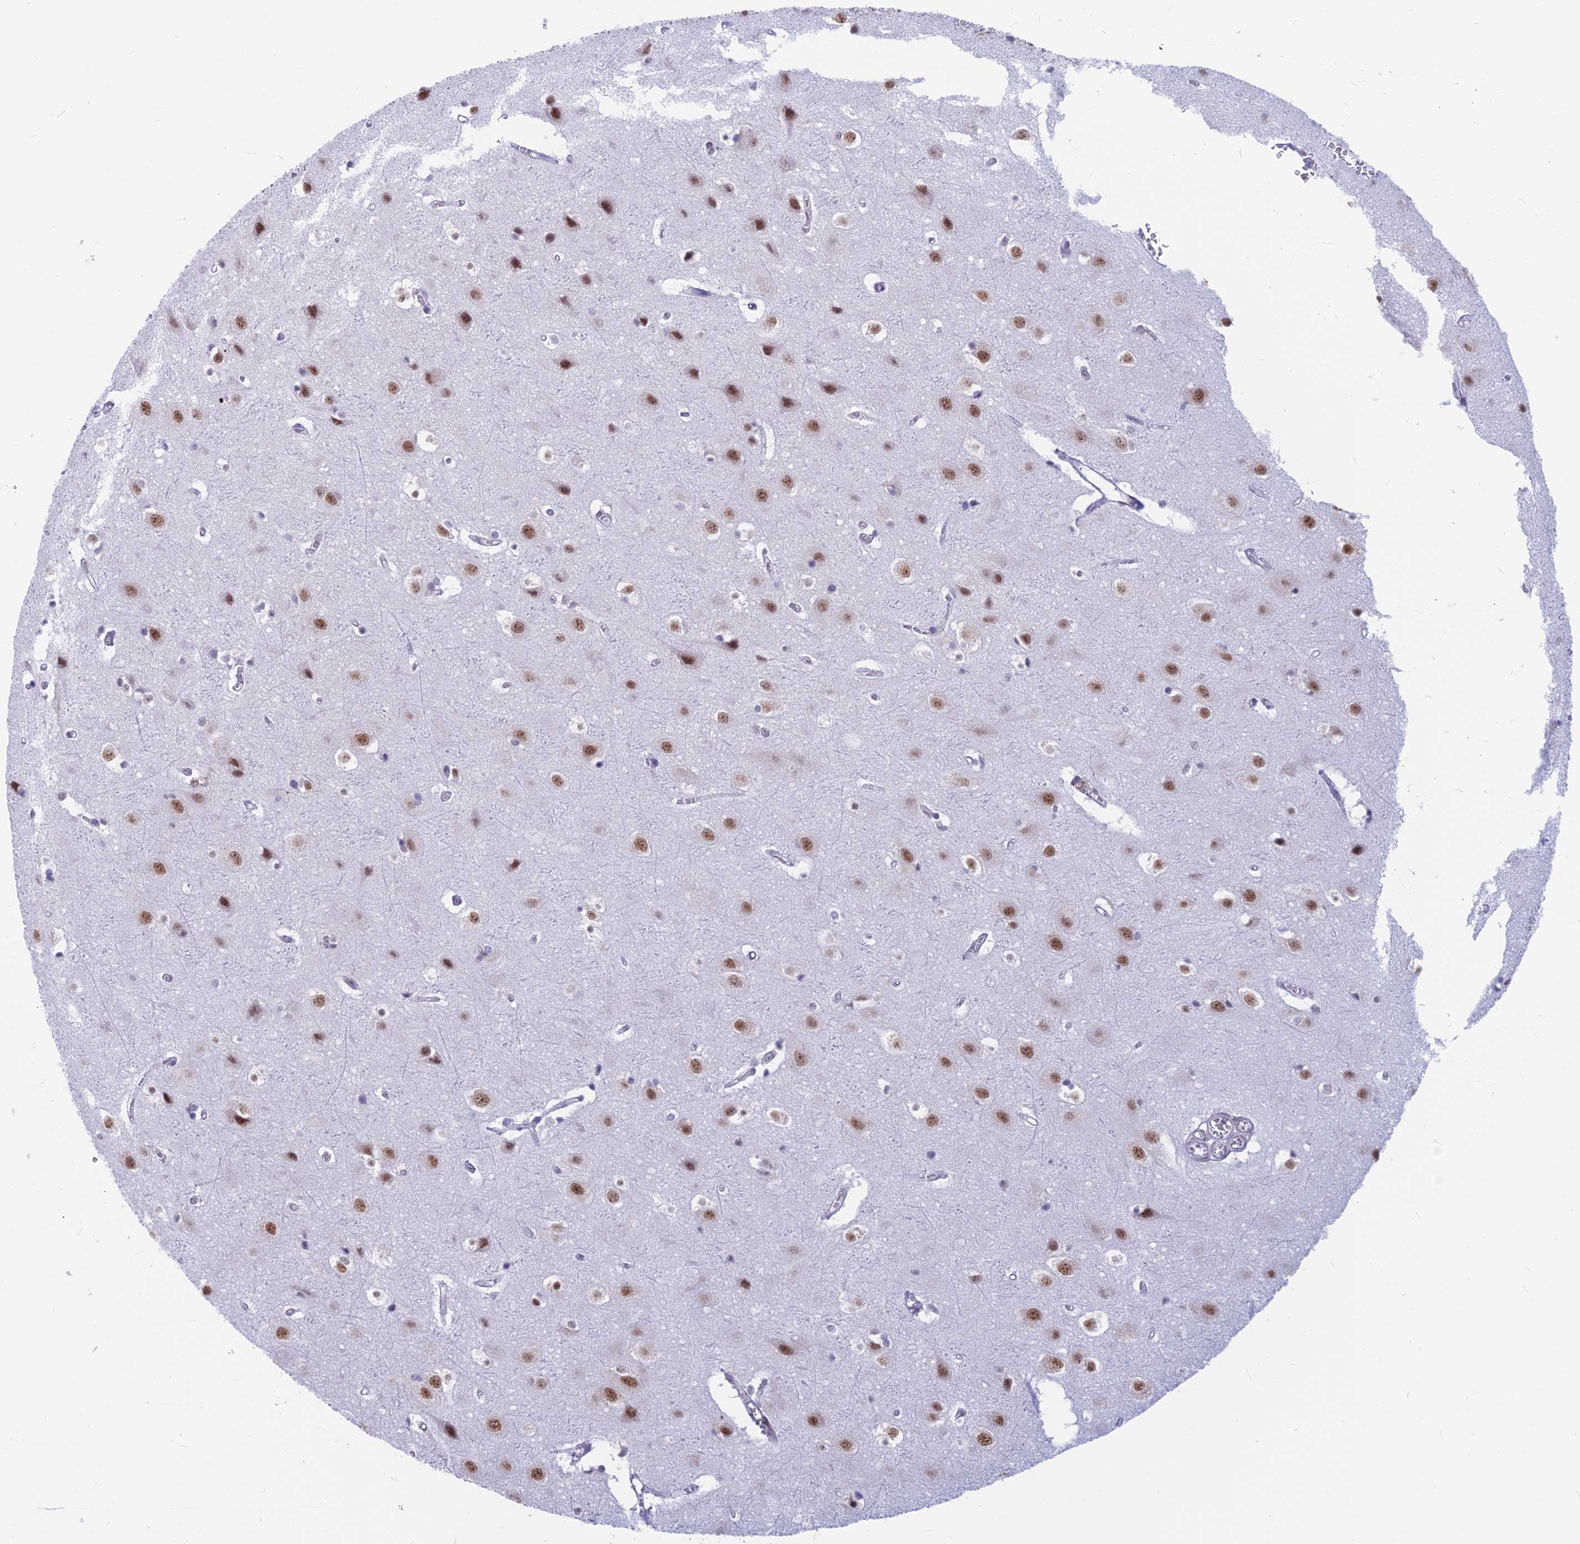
{"staining": {"intensity": "negative", "quantity": "none", "location": "none"}, "tissue": "cerebral cortex", "cell_type": "Endothelial cells", "image_type": "normal", "snomed": [{"axis": "morphology", "description": "Normal tissue, NOS"}, {"axis": "topography", "description": "Cerebral cortex"}], "caption": "Immunohistochemistry micrograph of benign cerebral cortex: human cerebral cortex stained with DAB (3,3'-diaminobenzidine) shows no significant protein staining in endothelial cells. The staining is performed using DAB (3,3'-diaminobenzidine) brown chromogen with nuclei counter-stained in using hematoxylin.", "gene": "SRSF5", "patient": {"sex": "male", "age": 54}}